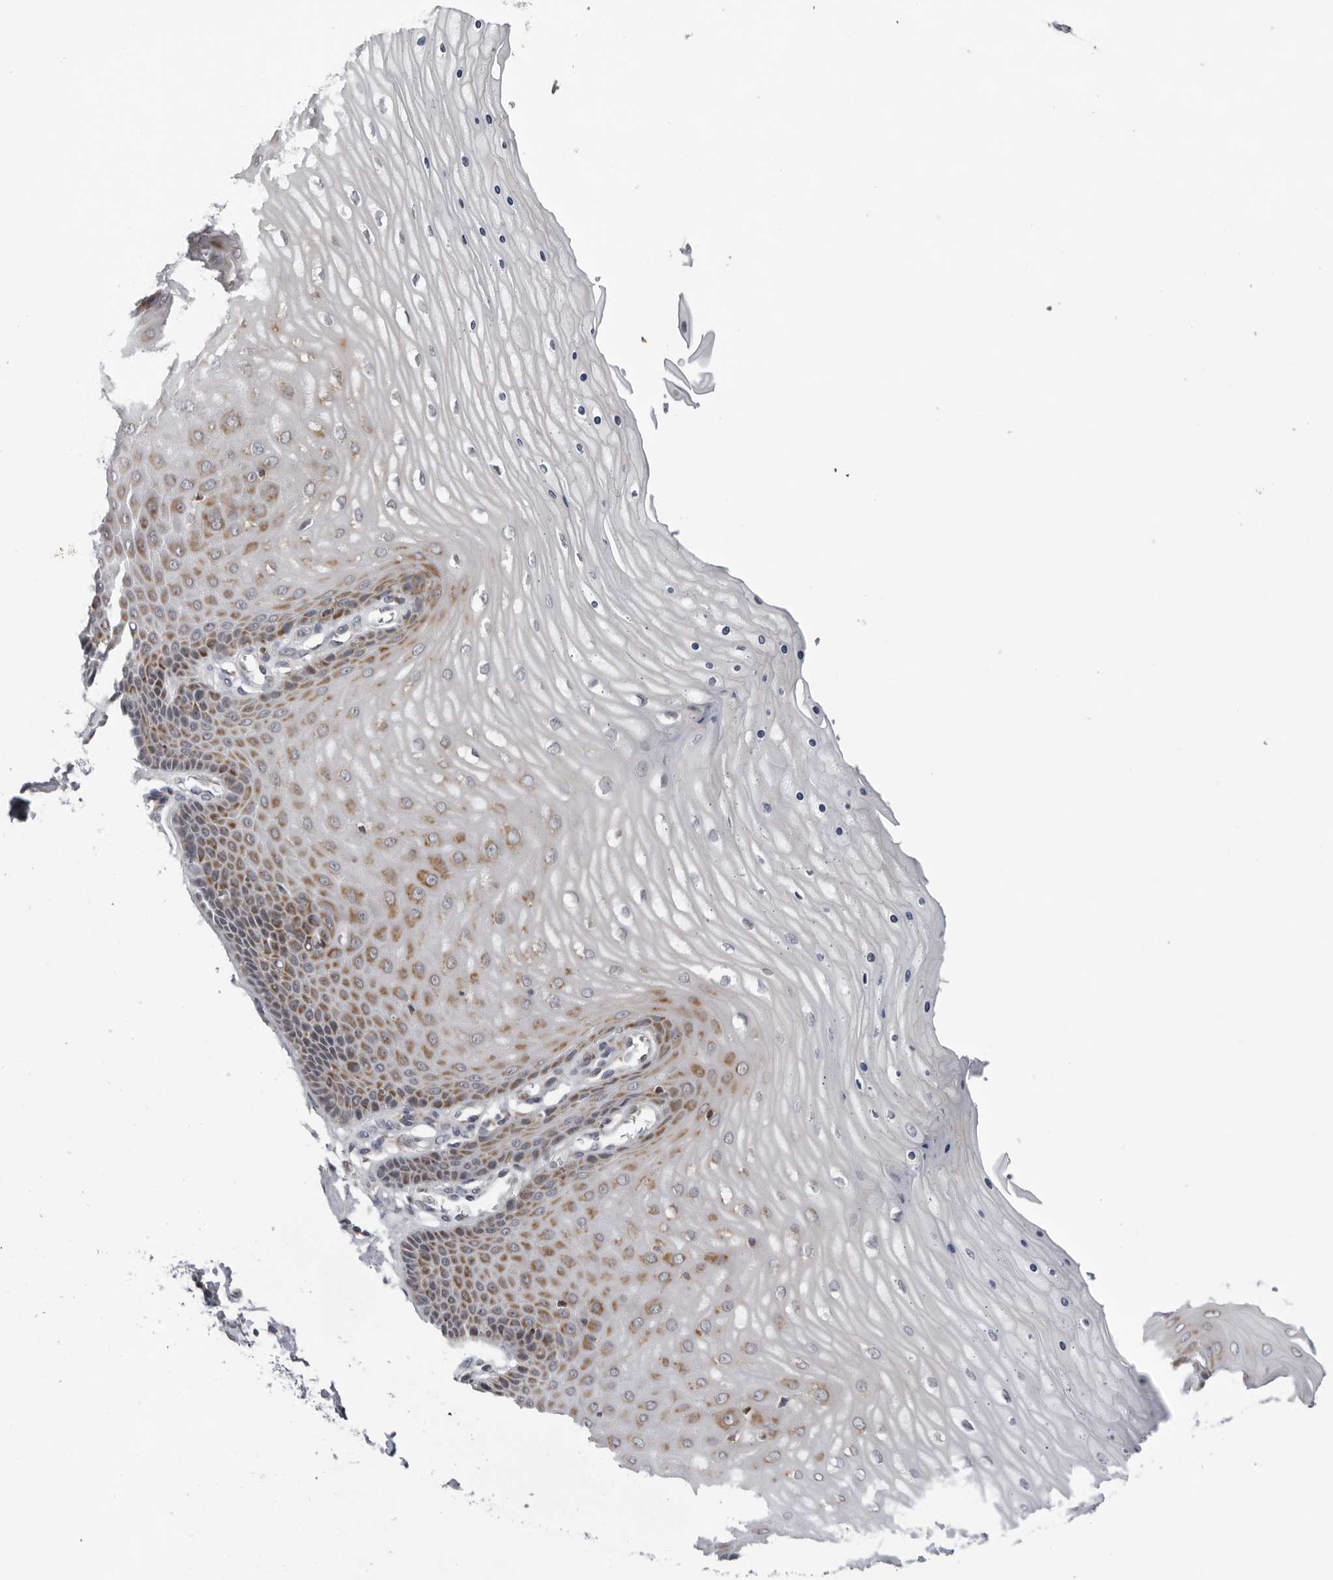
{"staining": {"intensity": "weak", "quantity": "<25%", "location": "cytoplasmic/membranous"}, "tissue": "cervix", "cell_type": "Glandular cells", "image_type": "normal", "snomed": [{"axis": "morphology", "description": "Normal tissue, NOS"}, {"axis": "topography", "description": "Cervix"}], "caption": "The photomicrograph displays no significant expression in glandular cells of cervix. Nuclei are stained in blue.", "gene": "CPT2", "patient": {"sex": "female", "age": 55}}